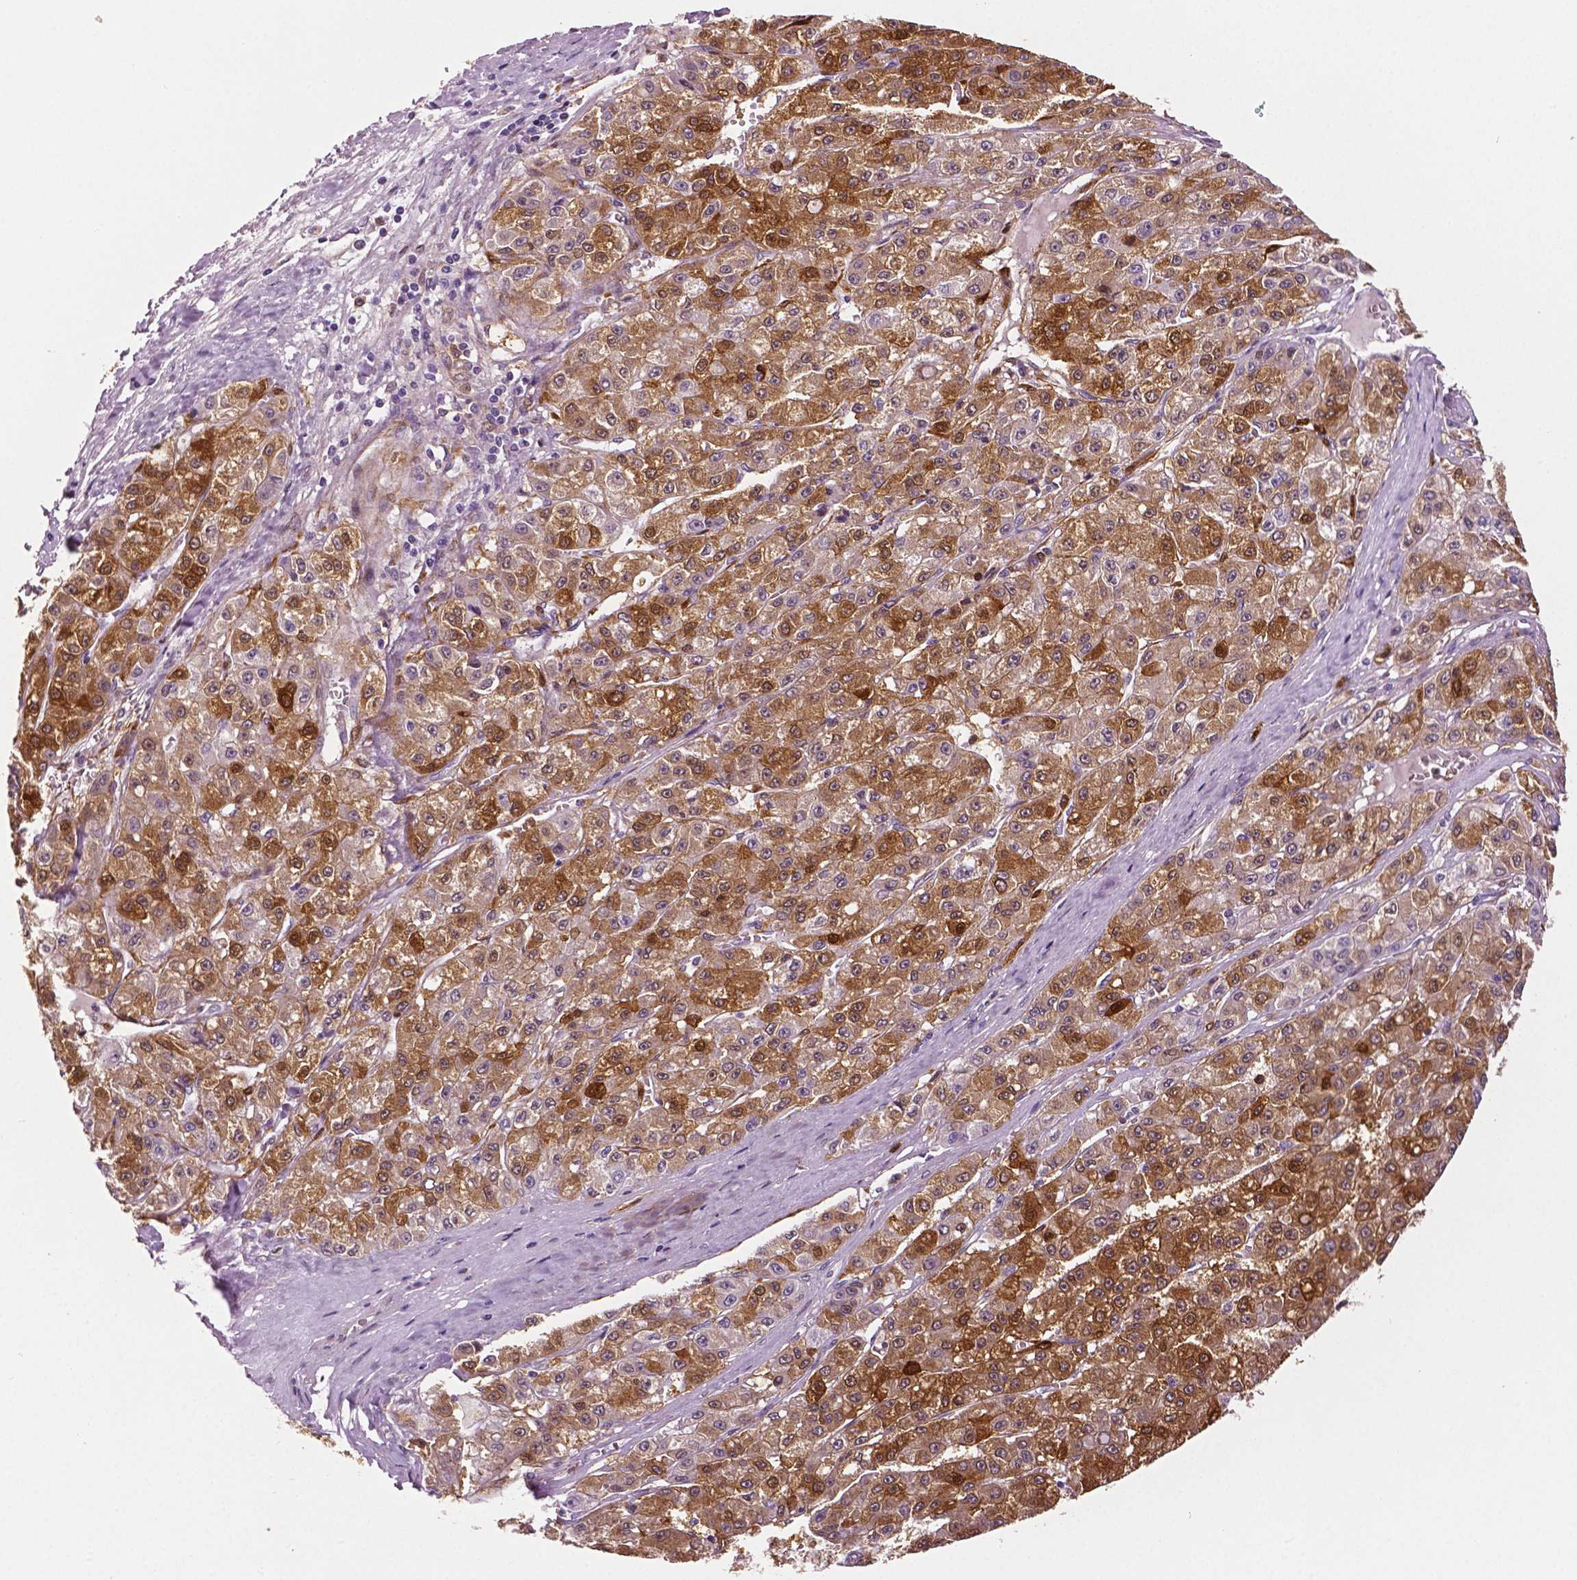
{"staining": {"intensity": "moderate", "quantity": ">75%", "location": "cytoplasmic/membranous"}, "tissue": "liver cancer", "cell_type": "Tumor cells", "image_type": "cancer", "snomed": [{"axis": "morphology", "description": "Carcinoma, Hepatocellular, NOS"}, {"axis": "topography", "description": "Liver"}], "caption": "Immunohistochemistry (IHC) histopathology image of human hepatocellular carcinoma (liver) stained for a protein (brown), which displays medium levels of moderate cytoplasmic/membranous staining in approximately >75% of tumor cells.", "gene": "PHGDH", "patient": {"sex": "male", "age": 70}}